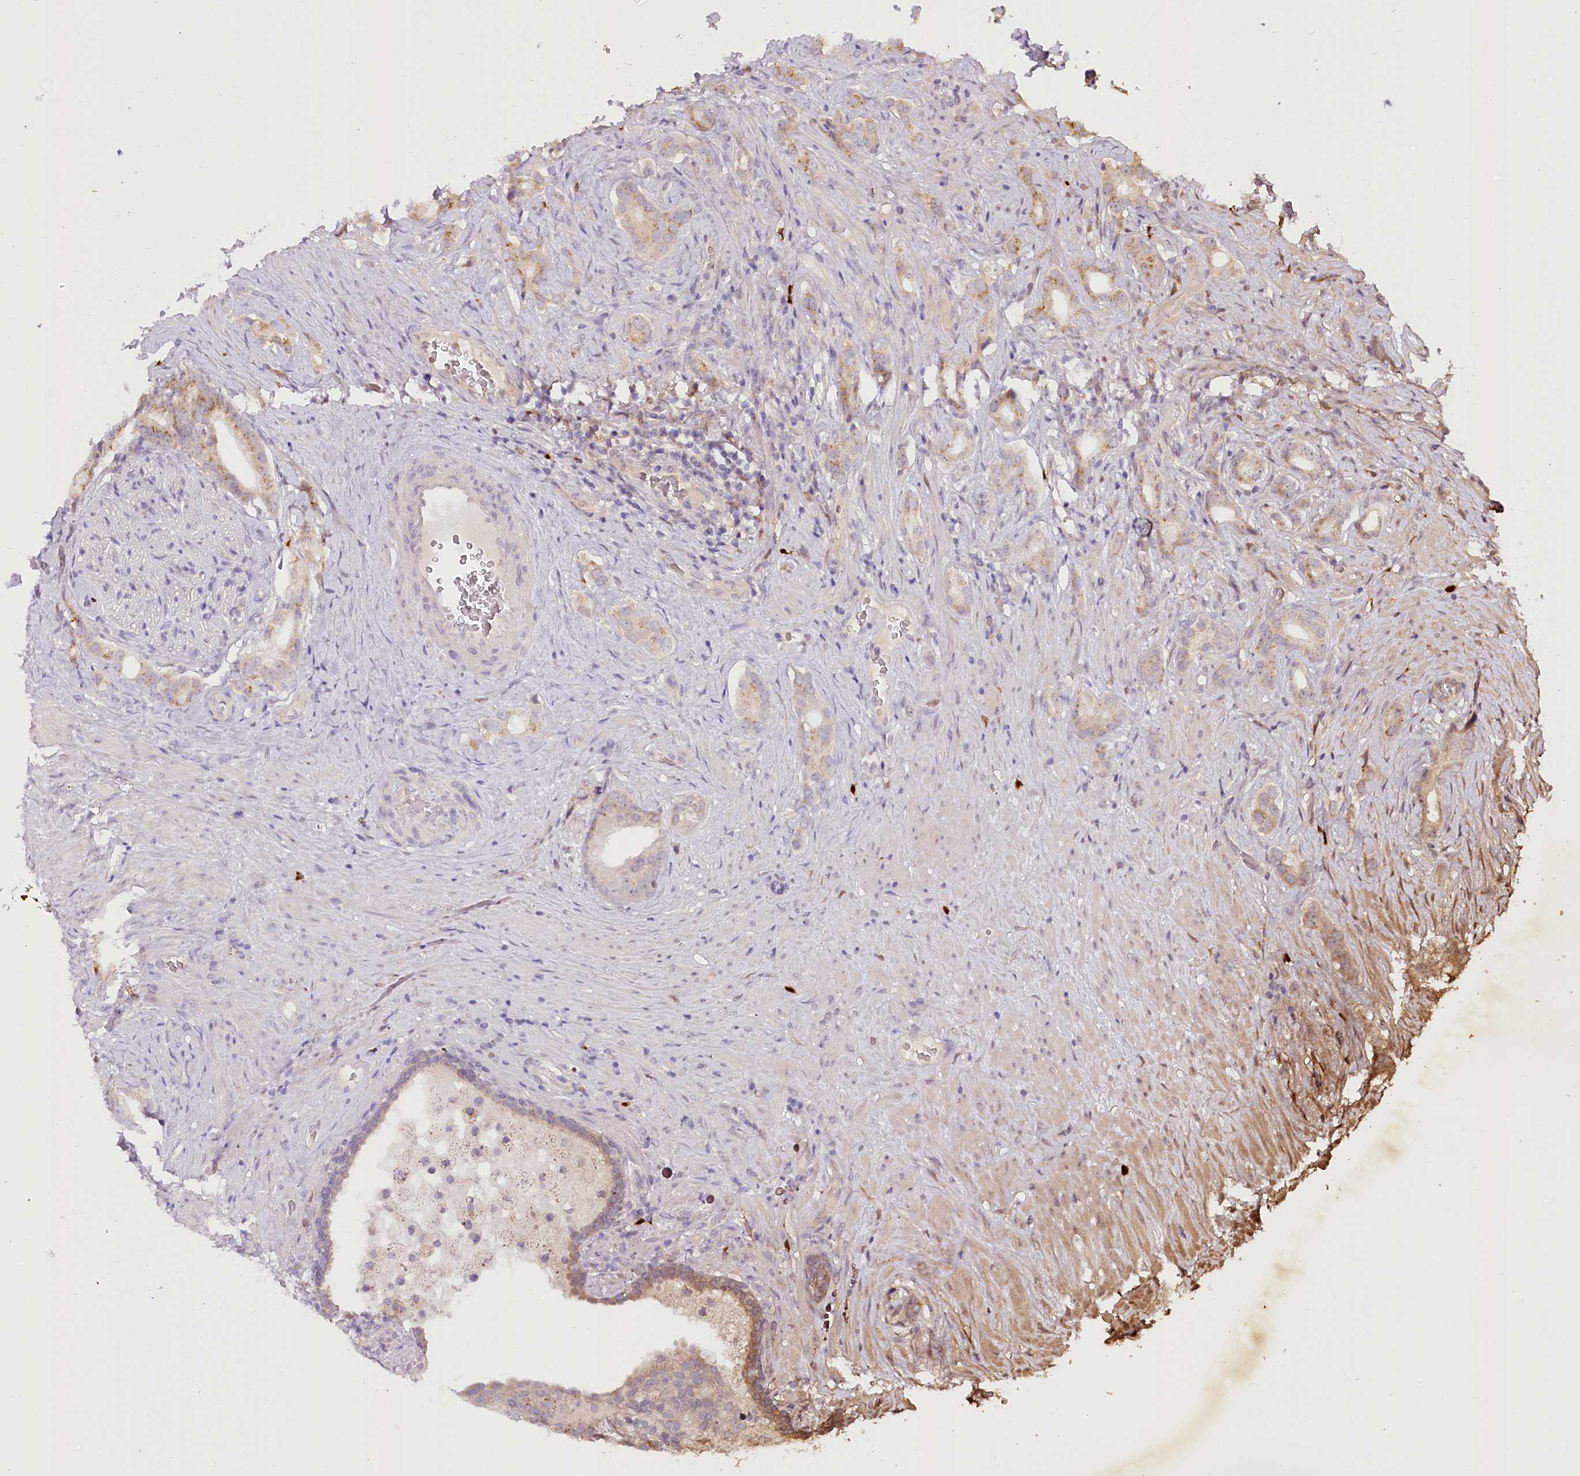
{"staining": {"intensity": "moderate", "quantity": "25%-75%", "location": "cytoplasmic/membranous"}, "tissue": "prostate cancer", "cell_type": "Tumor cells", "image_type": "cancer", "snomed": [{"axis": "morphology", "description": "Adenocarcinoma, Low grade"}, {"axis": "topography", "description": "Prostate"}], "caption": "Protein staining of prostate low-grade adenocarcinoma tissue shows moderate cytoplasmic/membranous expression in approximately 25%-75% of tumor cells.", "gene": "VWA5A", "patient": {"sex": "male", "age": 71}}